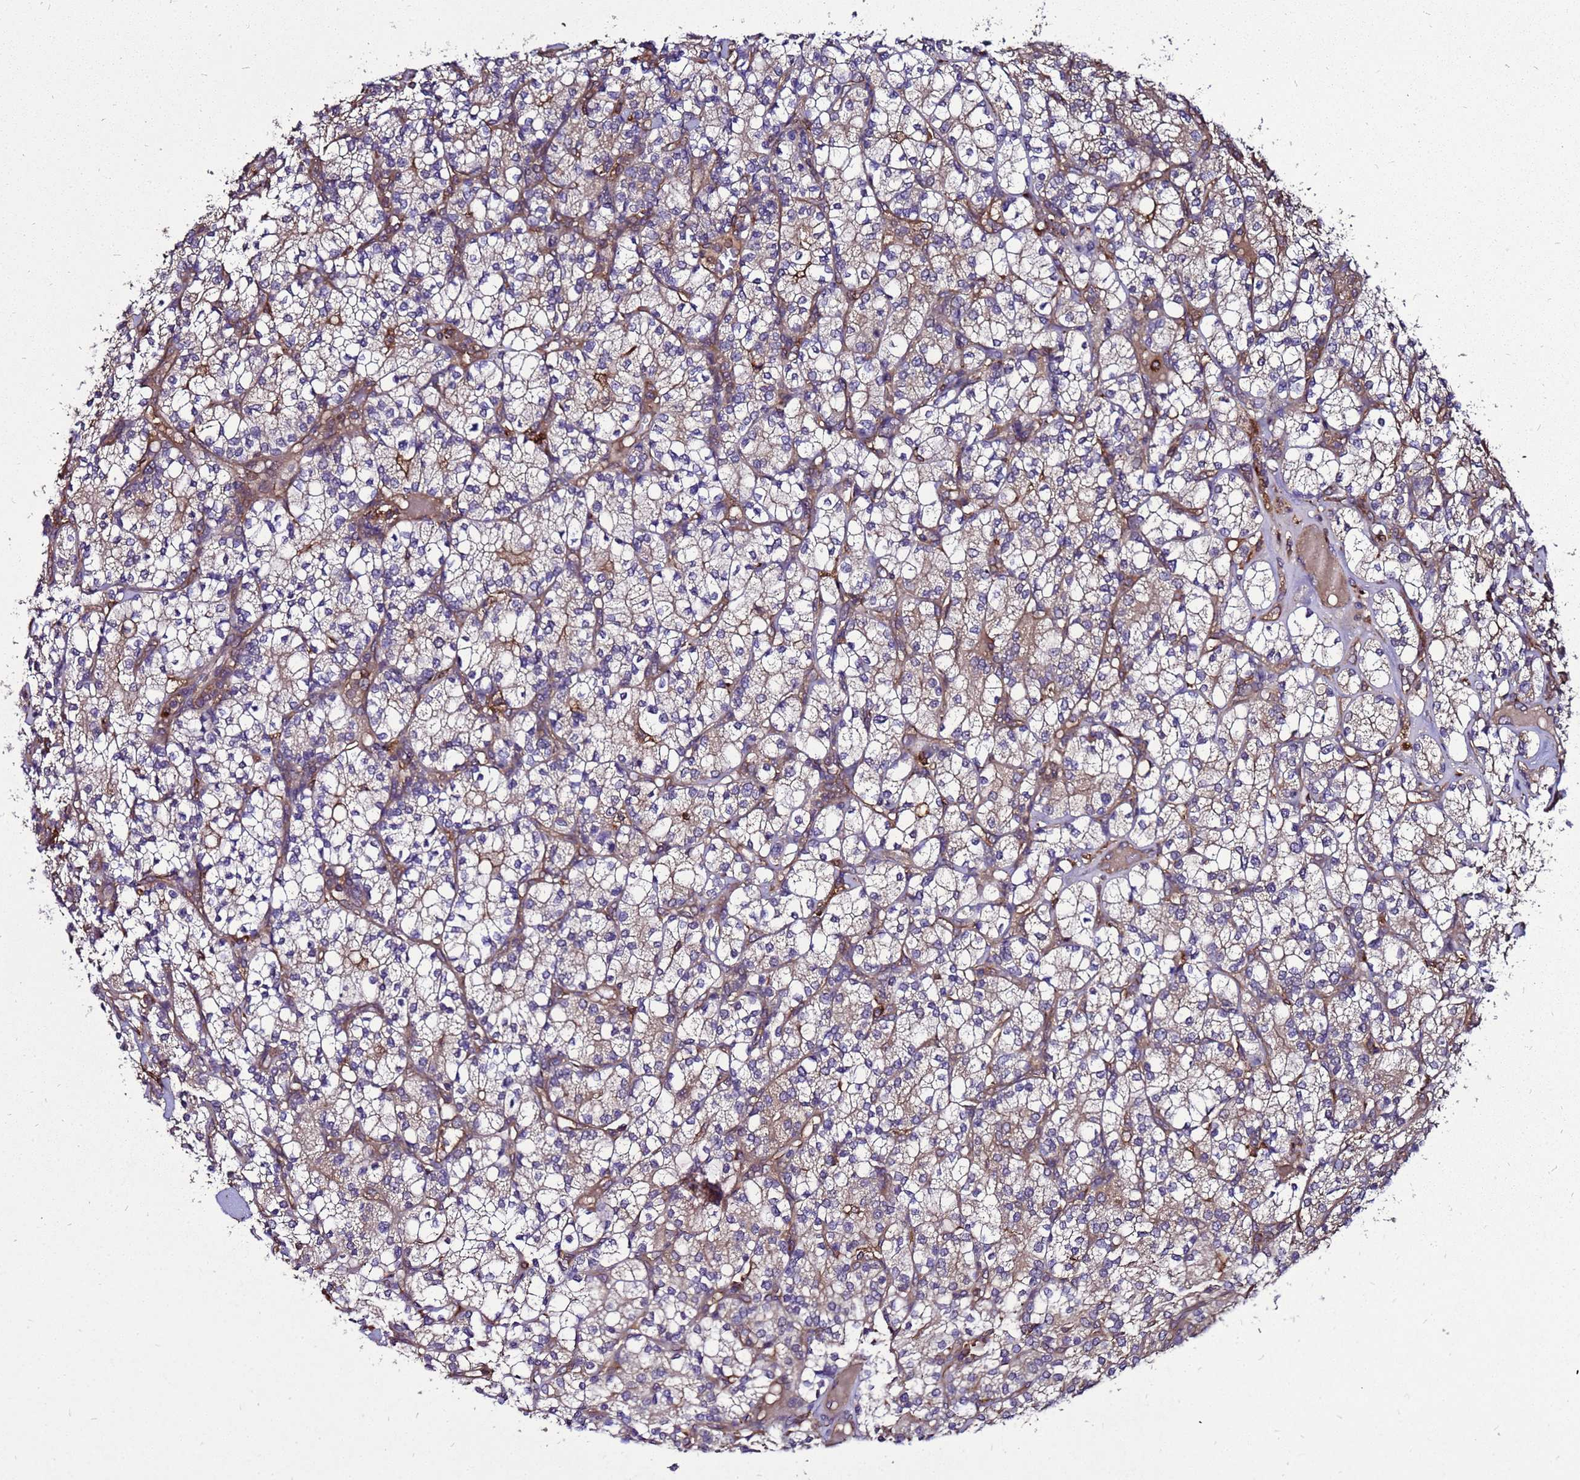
{"staining": {"intensity": "moderate", "quantity": "<25%", "location": "cytoplasmic/membranous"}, "tissue": "renal cancer", "cell_type": "Tumor cells", "image_type": "cancer", "snomed": [{"axis": "morphology", "description": "Adenocarcinoma, NOS"}, {"axis": "topography", "description": "Kidney"}], "caption": "Renal adenocarcinoma tissue shows moderate cytoplasmic/membranous positivity in about <25% of tumor cells, visualized by immunohistochemistry.", "gene": "TRABD", "patient": {"sex": "male", "age": 77}}